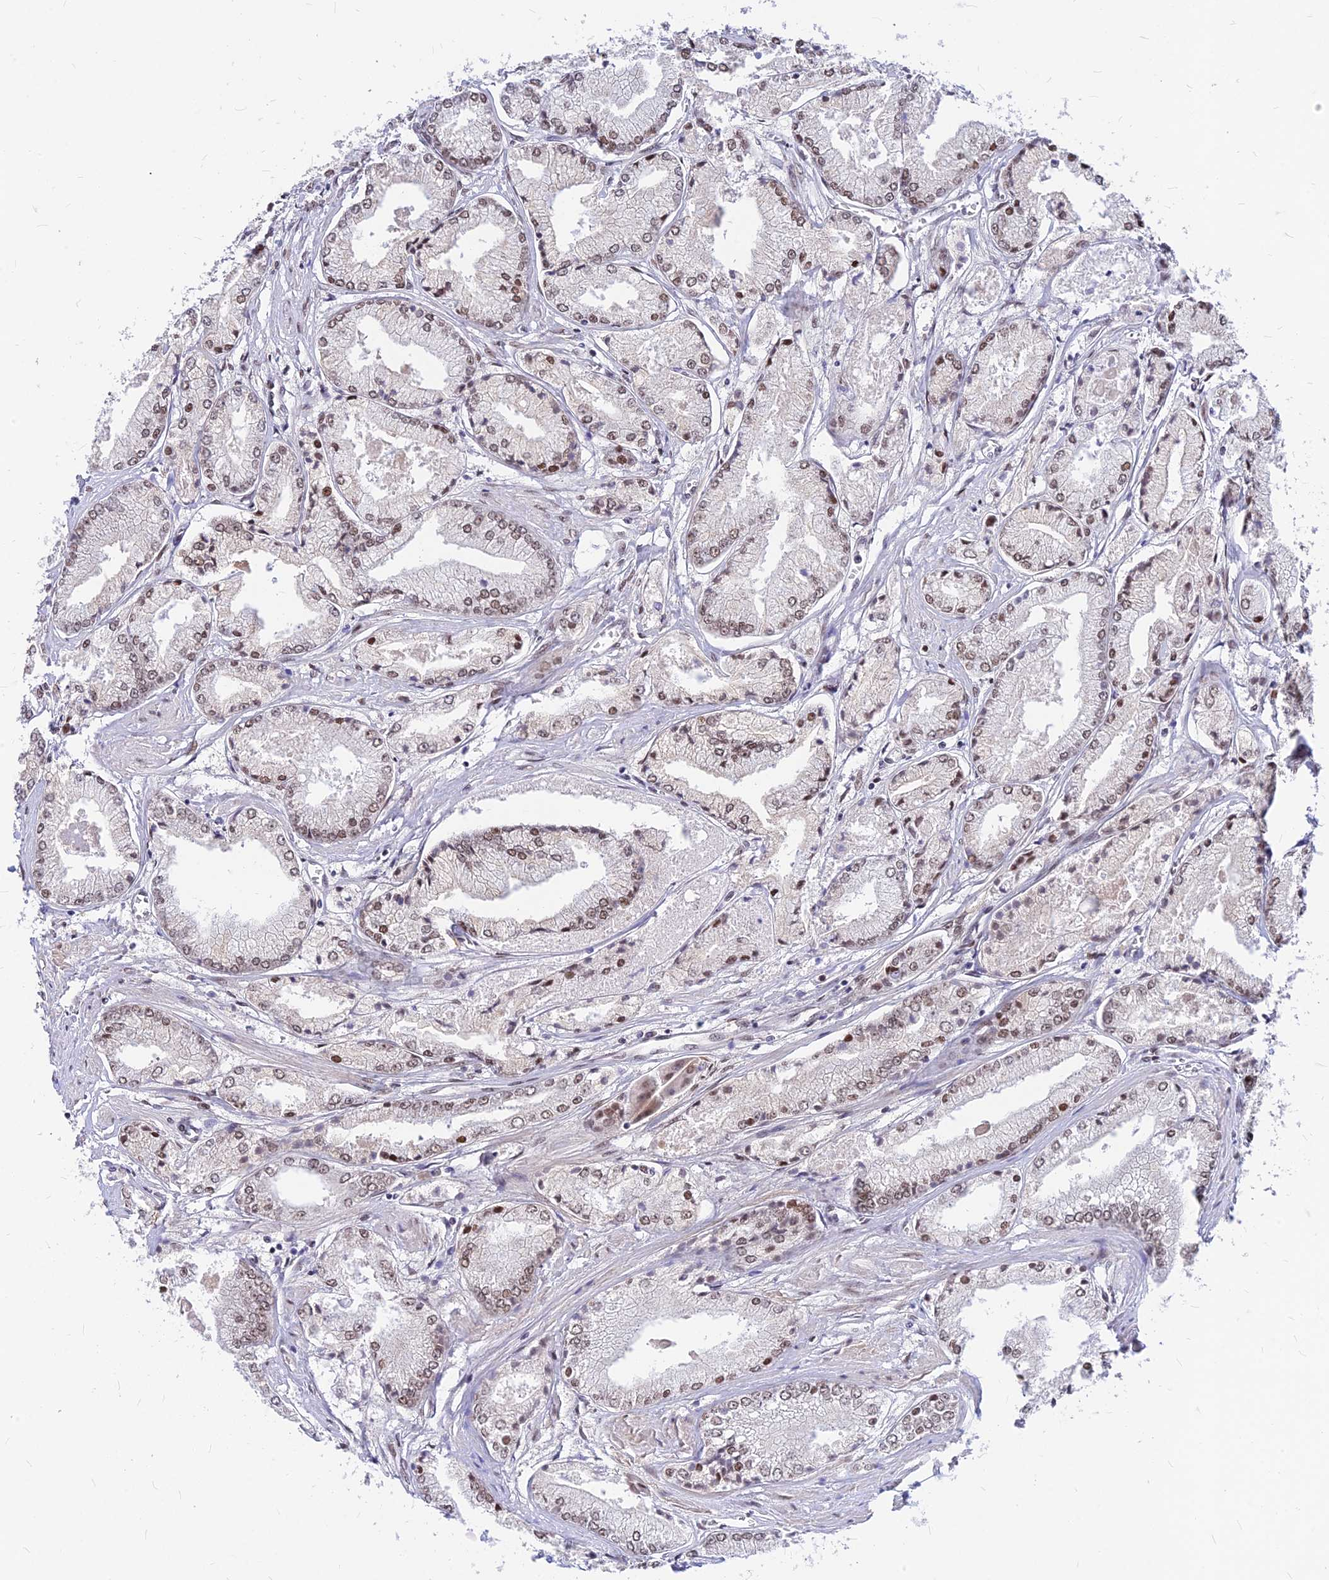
{"staining": {"intensity": "weak", "quantity": ">75%", "location": "nuclear"}, "tissue": "prostate cancer", "cell_type": "Tumor cells", "image_type": "cancer", "snomed": [{"axis": "morphology", "description": "Adenocarcinoma, Low grade"}, {"axis": "topography", "description": "Prostate"}], "caption": "This photomicrograph displays immunohistochemistry (IHC) staining of human prostate cancer (adenocarcinoma (low-grade)), with low weak nuclear staining in approximately >75% of tumor cells.", "gene": "KCTD13", "patient": {"sex": "male", "age": 60}}